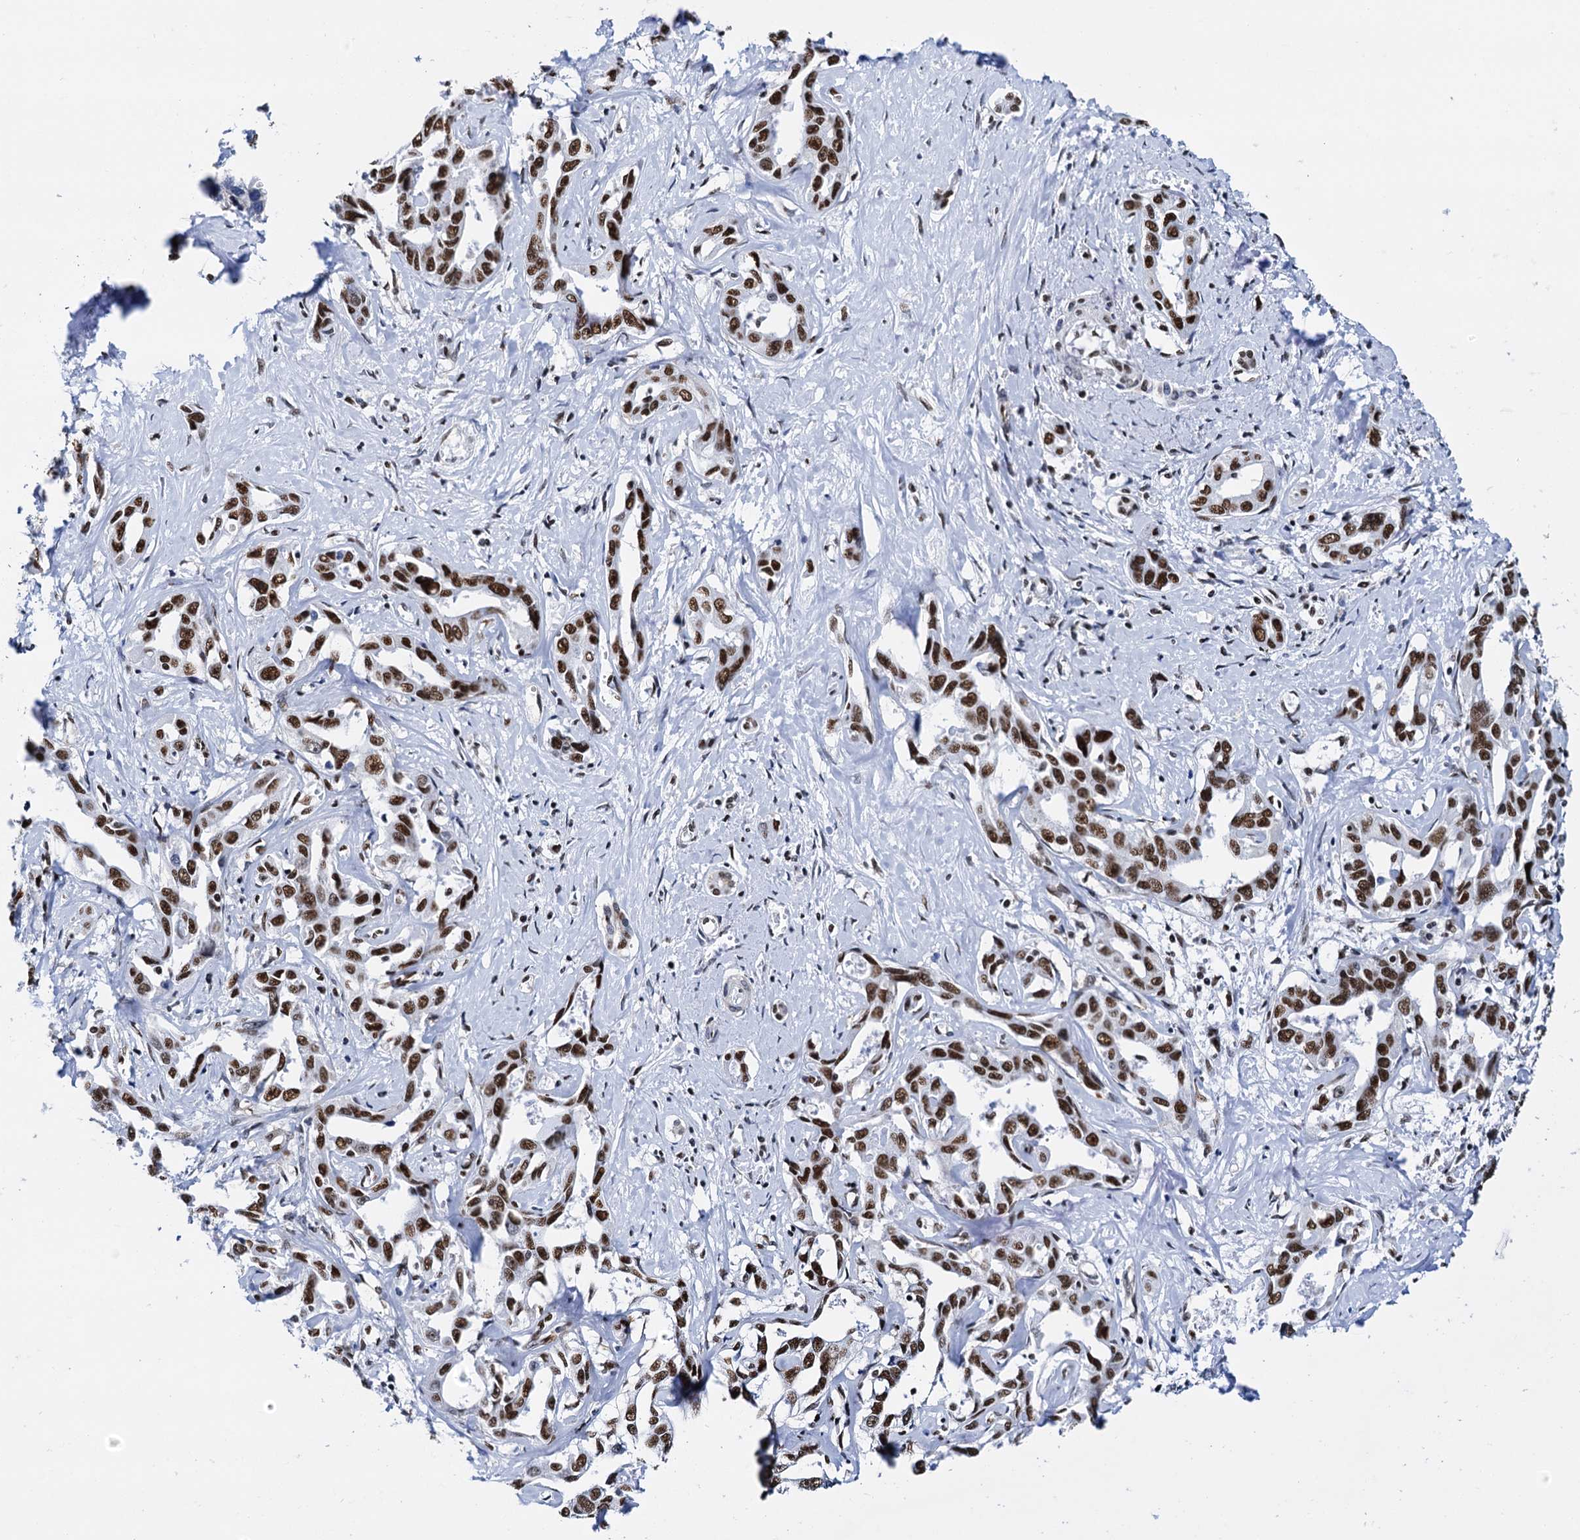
{"staining": {"intensity": "strong", "quantity": ">75%", "location": "nuclear"}, "tissue": "liver cancer", "cell_type": "Tumor cells", "image_type": "cancer", "snomed": [{"axis": "morphology", "description": "Cholangiocarcinoma"}, {"axis": "topography", "description": "Liver"}], "caption": "Approximately >75% of tumor cells in human liver cancer show strong nuclear protein staining as visualized by brown immunohistochemical staining.", "gene": "SLTM", "patient": {"sex": "male", "age": 59}}